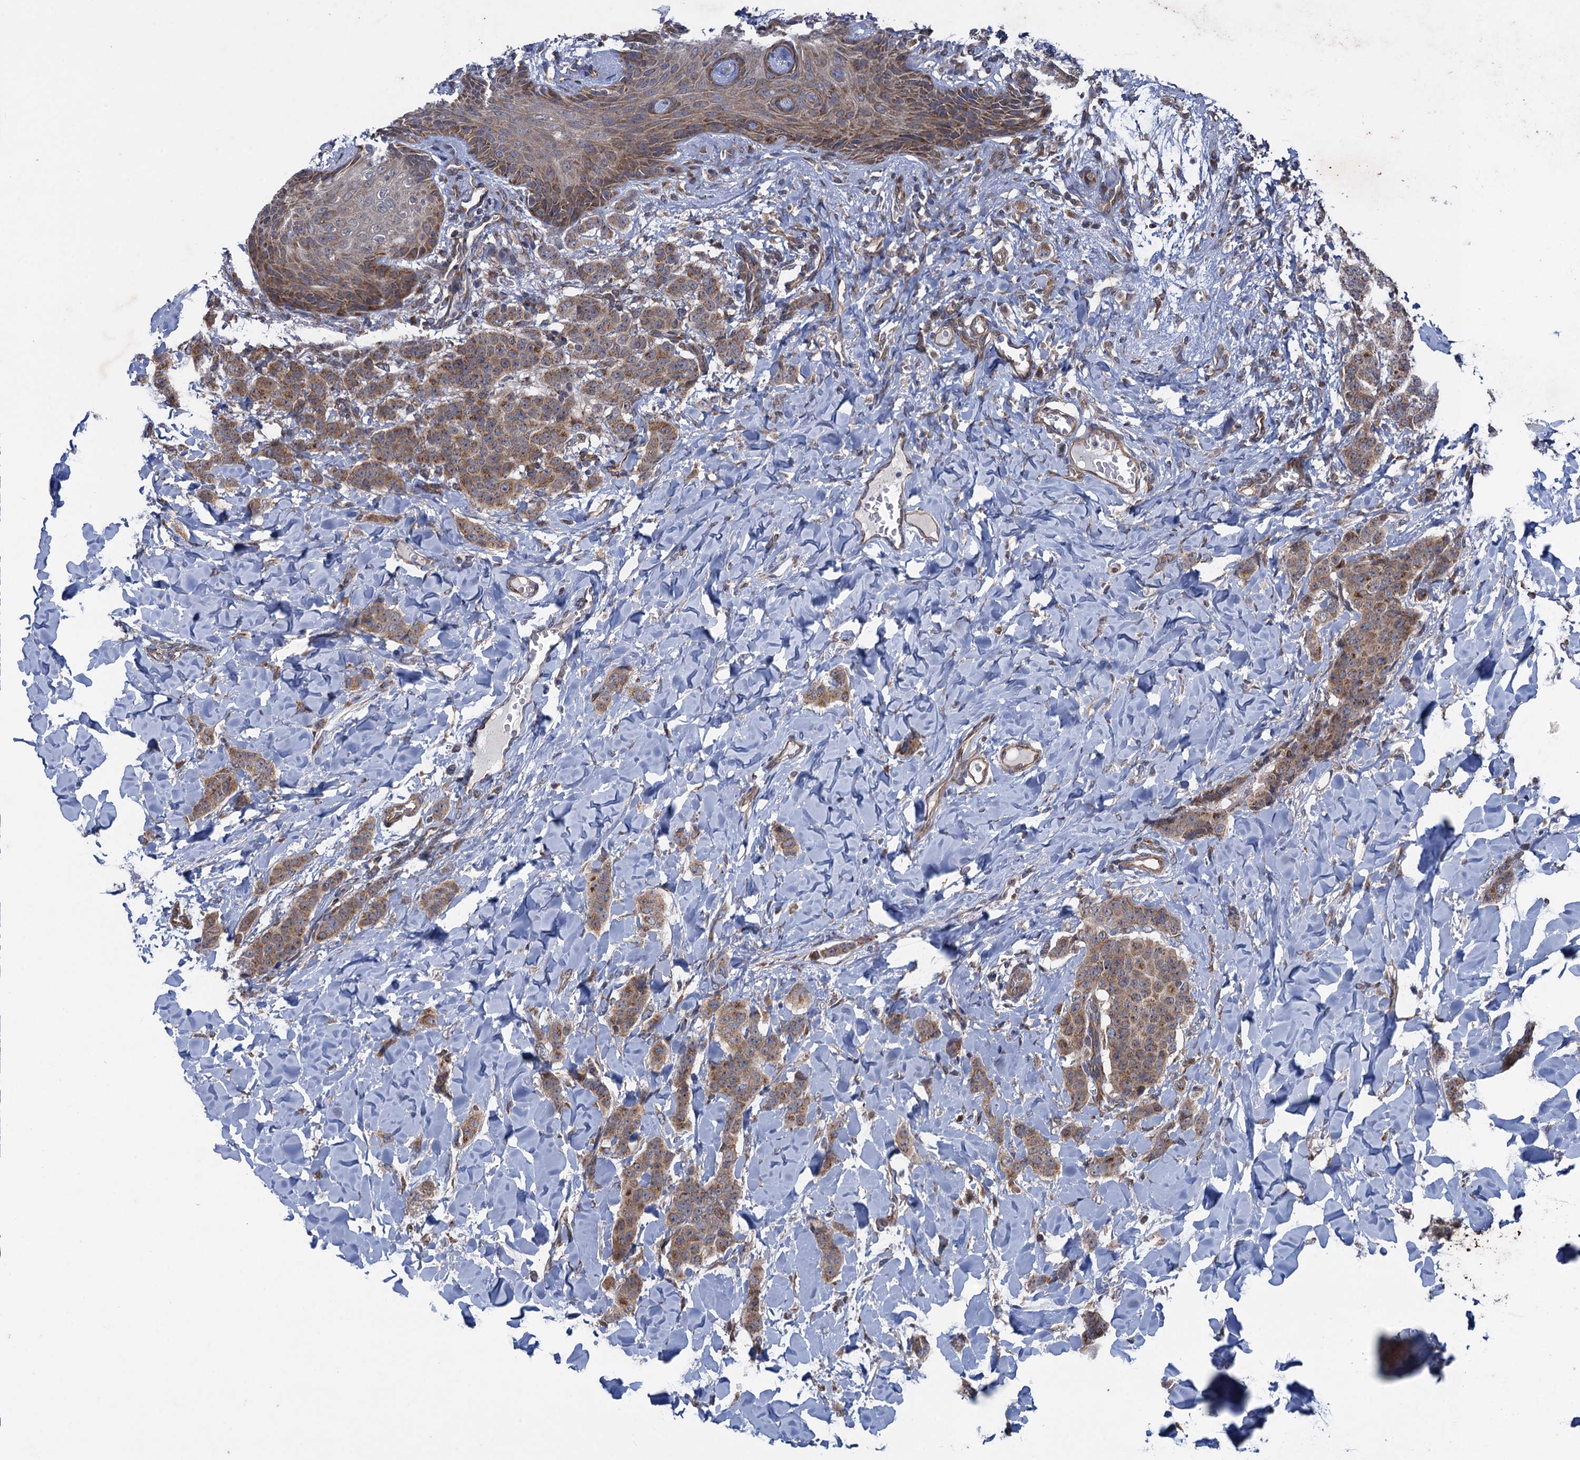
{"staining": {"intensity": "moderate", "quantity": ">75%", "location": "cytoplasmic/membranous"}, "tissue": "breast cancer", "cell_type": "Tumor cells", "image_type": "cancer", "snomed": [{"axis": "morphology", "description": "Duct carcinoma"}, {"axis": "topography", "description": "Breast"}], "caption": "Intraductal carcinoma (breast) stained for a protein (brown) shows moderate cytoplasmic/membranous positive expression in about >75% of tumor cells.", "gene": "HAUS1", "patient": {"sex": "female", "age": 40}}